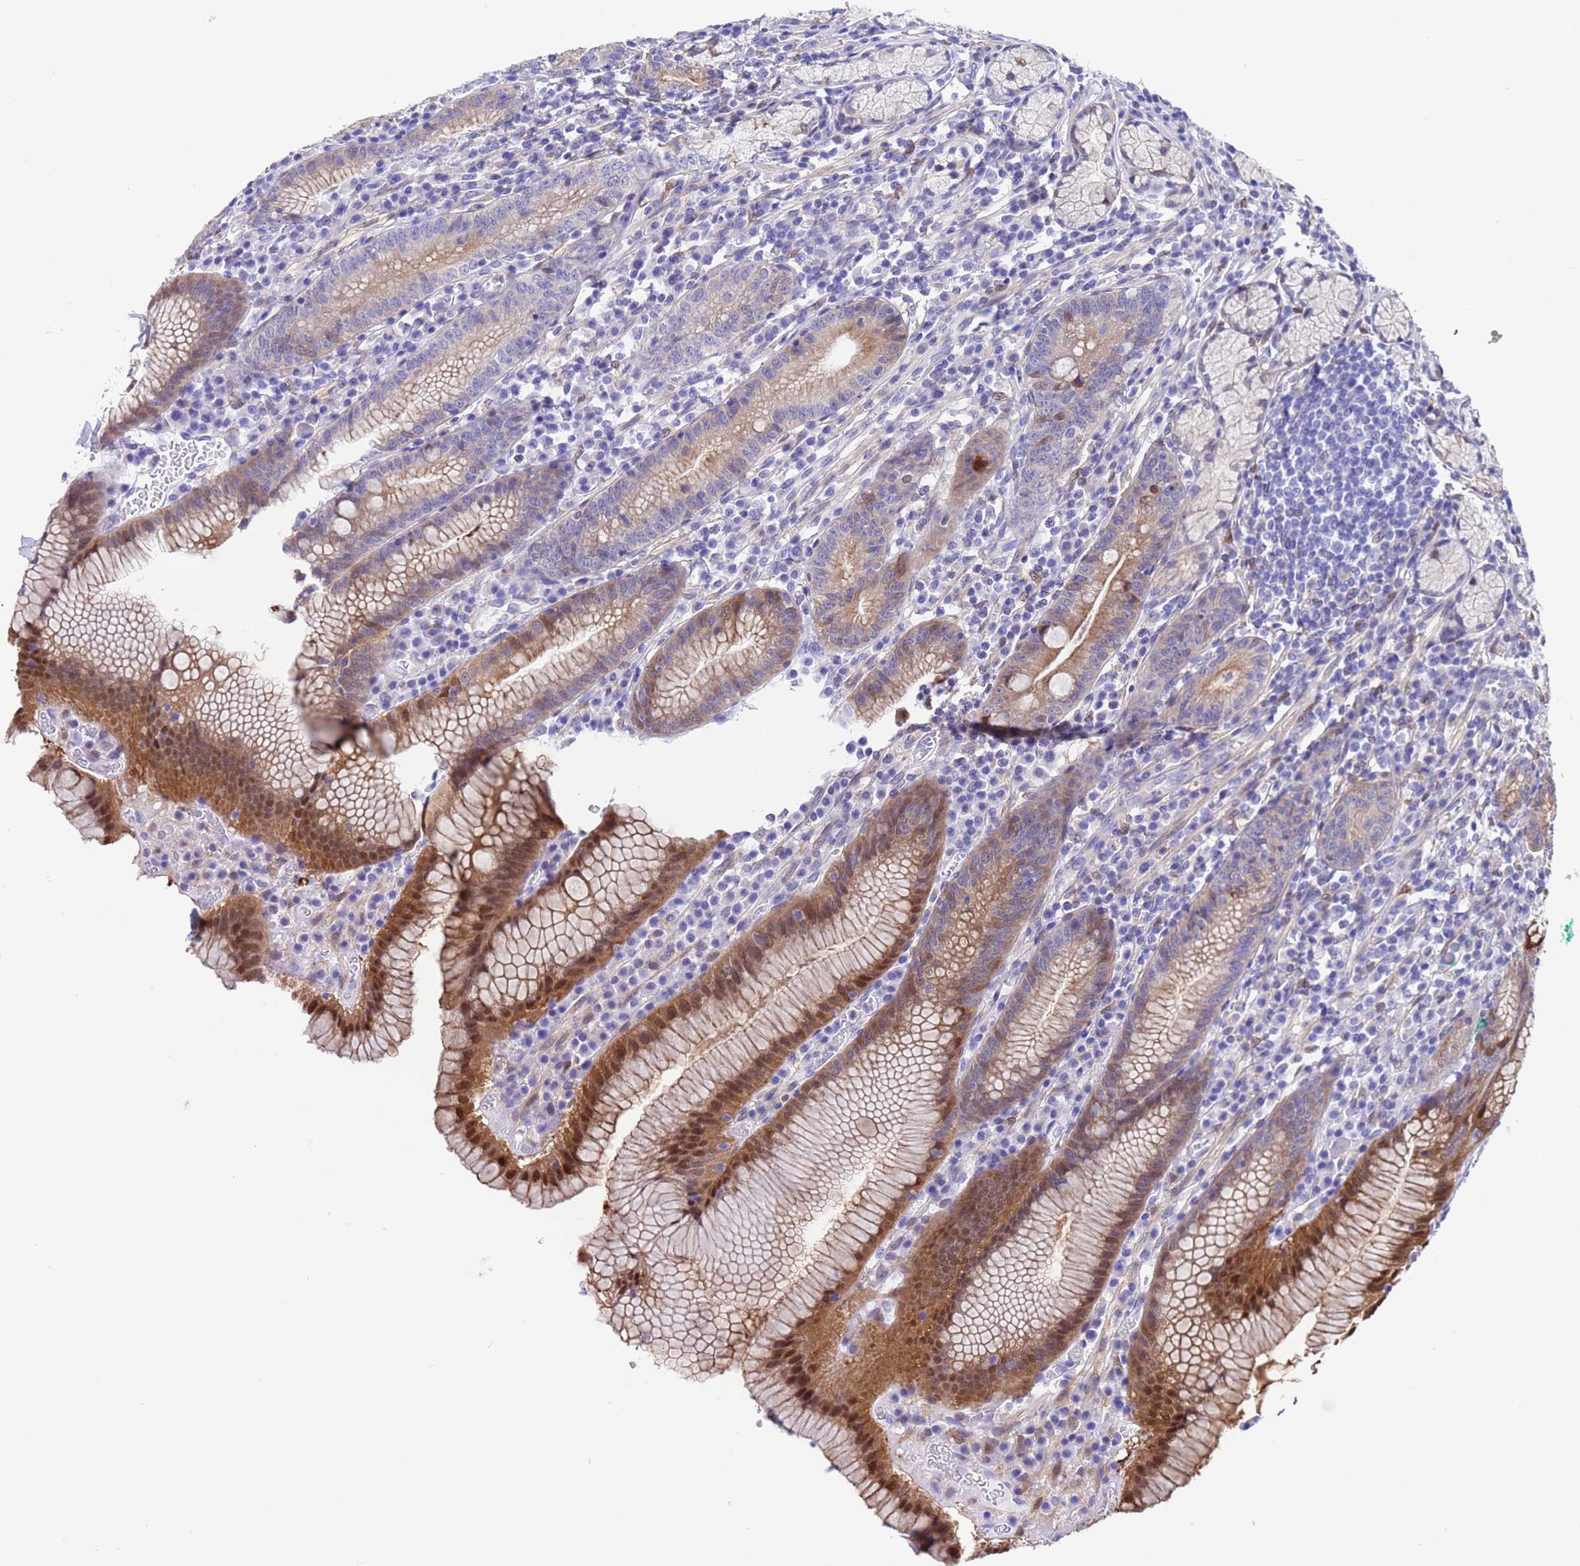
{"staining": {"intensity": "moderate", "quantity": "25%-75%", "location": "cytoplasmic/membranous,nuclear"}, "tissue": "stomach", "cell_type": "Glandular cells", "image_type": "normal", "snomed": [{"axis": "morphology", "description": "Normal tissue, NOS"}, {"axis": "topography", "description": "Stomach"}], "caption": "A brown stain highlights moderate cytoplasmic/membranous,nuclear expression of a protein in glandular cells of normal stomach. (Stains: DAB in brown, nuclei in blue, Microscopy: brightfield microscopy at high magnification).", "gene": "C6orf47", "patient": {"sex": "male", "age": 55}}